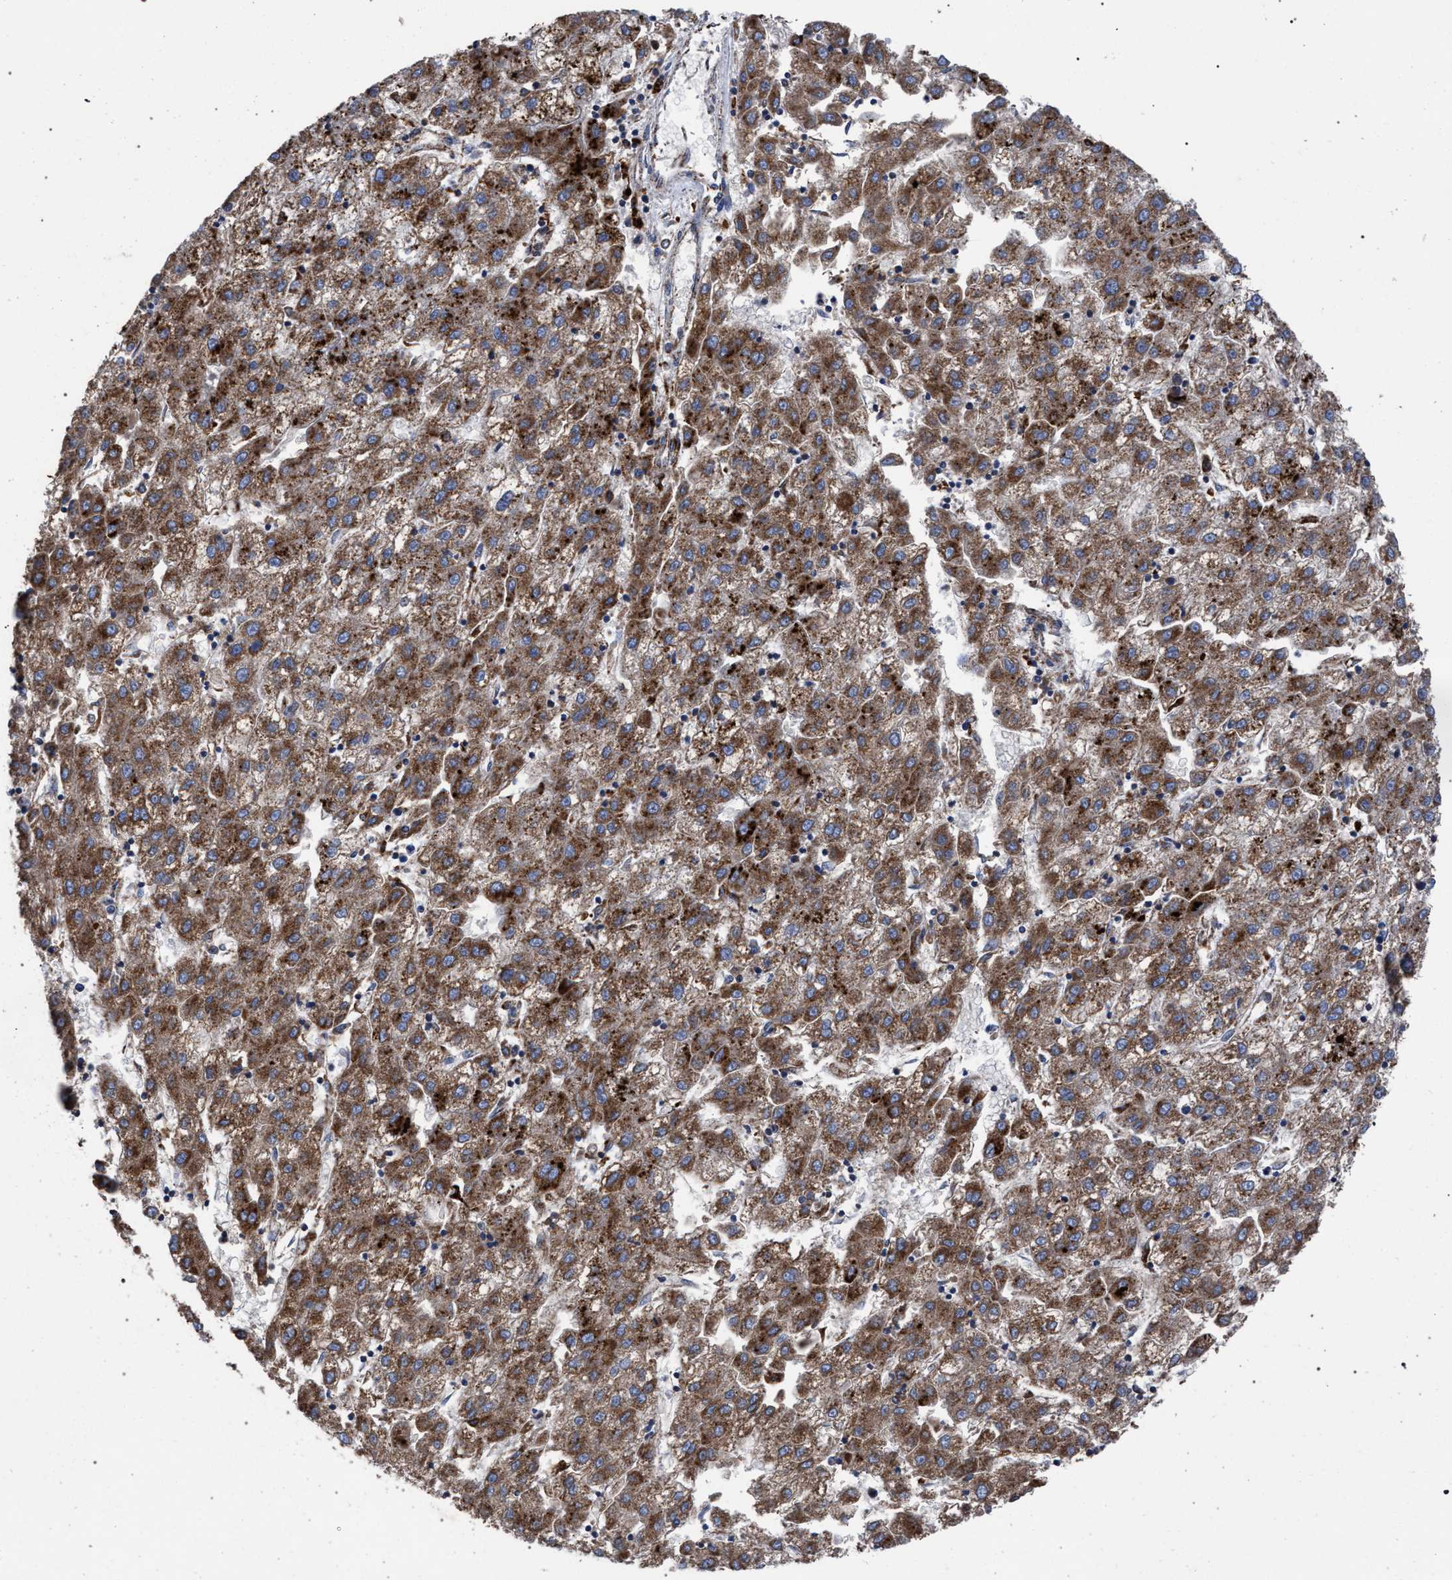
{"staining": {"intensity": "moderate", "quantity": ">75%", "location": "cytoplasmic/membranous"}, "tissue": "liver cancer", "cell_type": "Tumor cells", "image_type": "cancer", "snomed": [{"axis": "morphology", "description": "Carcinoma, Hepatocellular, NOS"}, {"axis": "topography", "description": "Liver"}], "caption": "Immunohistochemistry photomicrograph of hepatocellular carcinoma (liver) stained for a protein (brown), which reveals medium levels of moderate cytoplasmic/membranous positivity in approximately >75% of tumor cells.", "gene": "PPT1", "patient": {"sex": "male", "age": 72}}